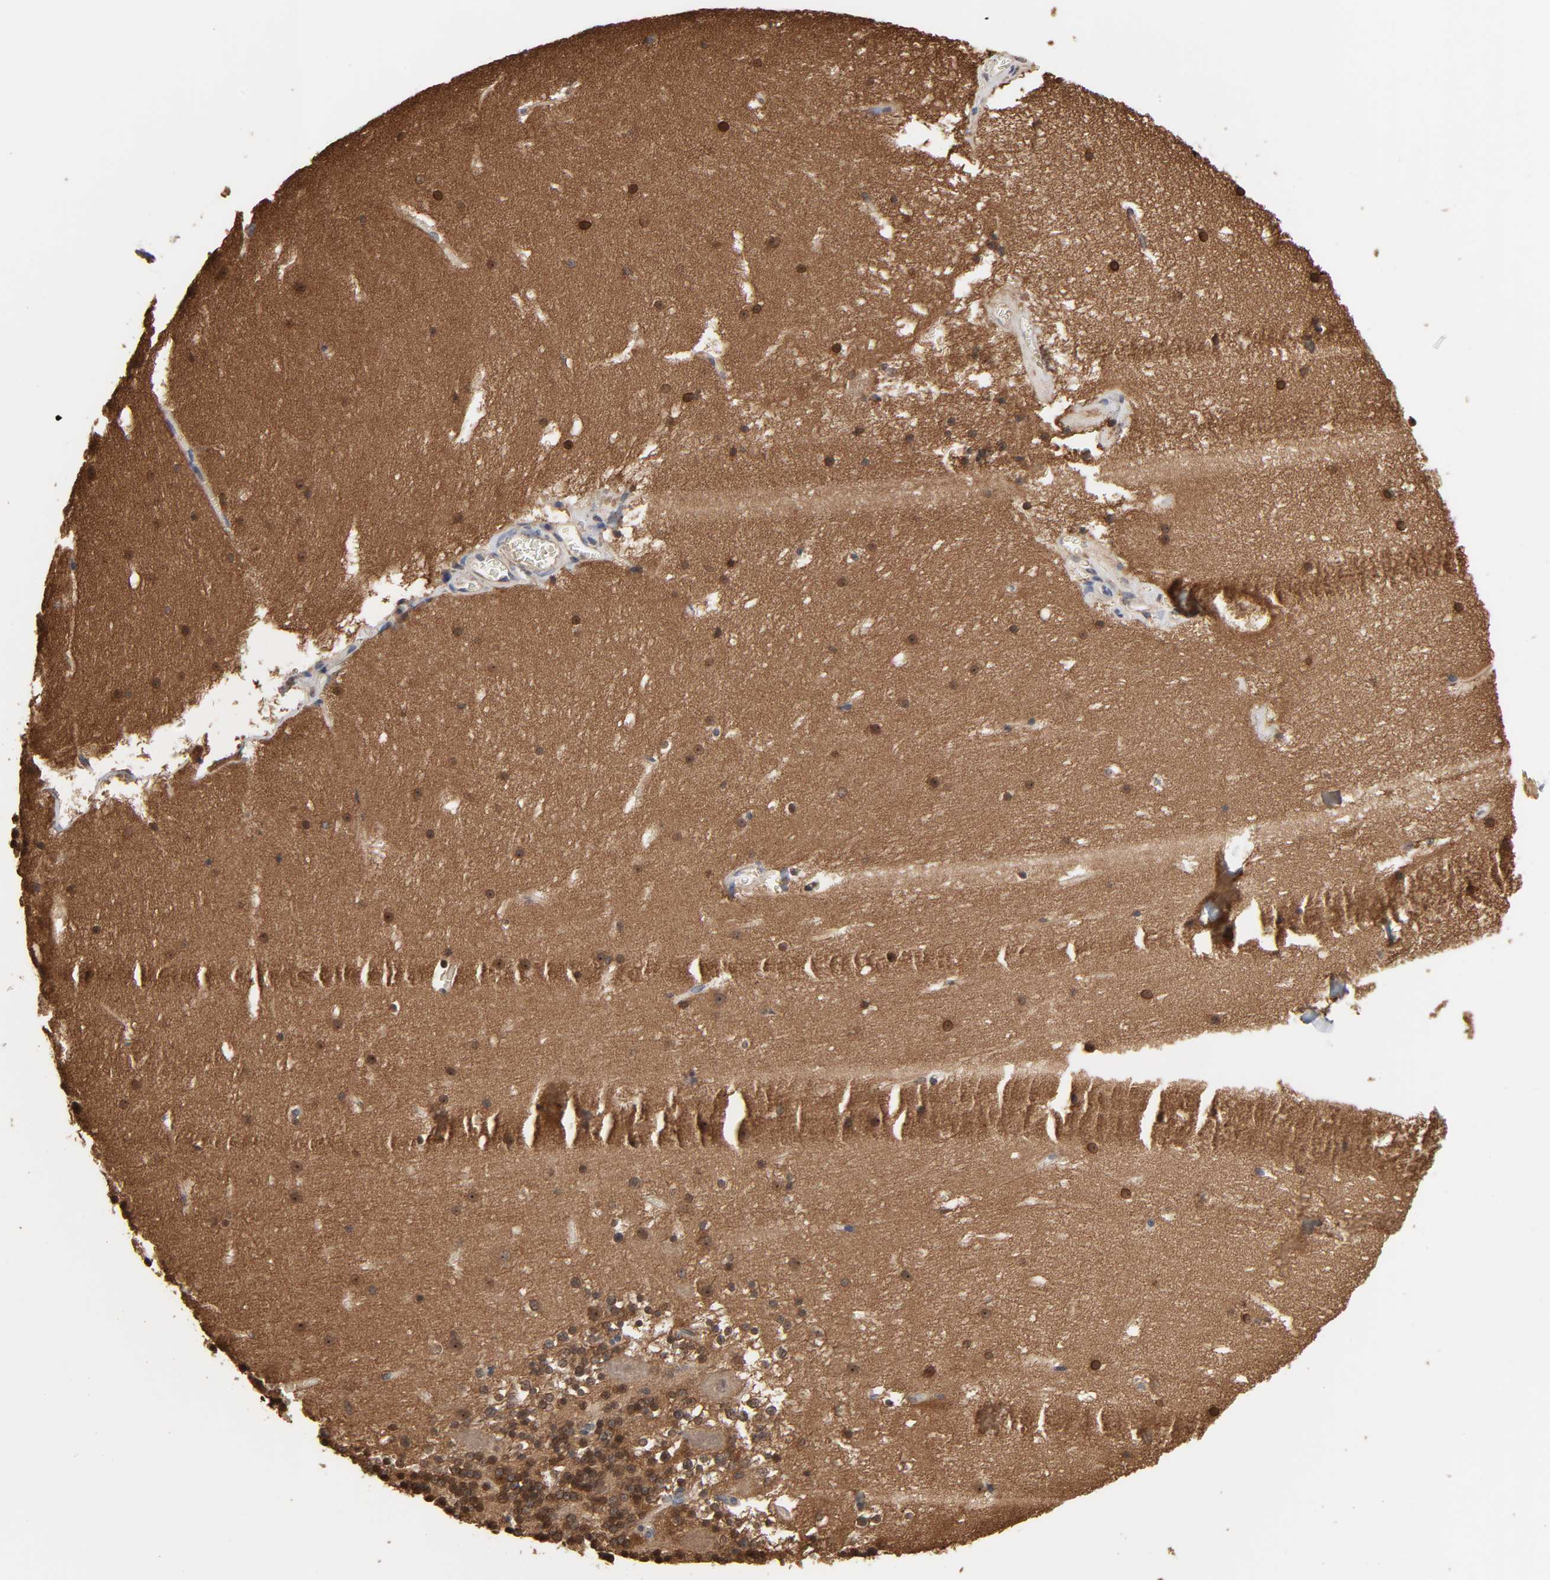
{"staining": {"intensity": "moderate", "quantity": ">75%", "location": "cytoplasmic/membranous,nuclear"}, "tissue": "cerebellum", "cell_type": "Cells in granular layer", "image_type": "normal", "snomed": [{"axis": "morphology", "description": "Normal tissue, NOS"}, {"axis": "topography", "description": "Cerebellum"}], "caption": "Approximately >75% of cells in granular layer in normal cerebellum show moderate cytoplasmic/membranous,nuclear protein positivity as visualized by brown immunohistochemical staining.", "gene": "DDX10", "patient": {"sex": "male", "age": 45}}